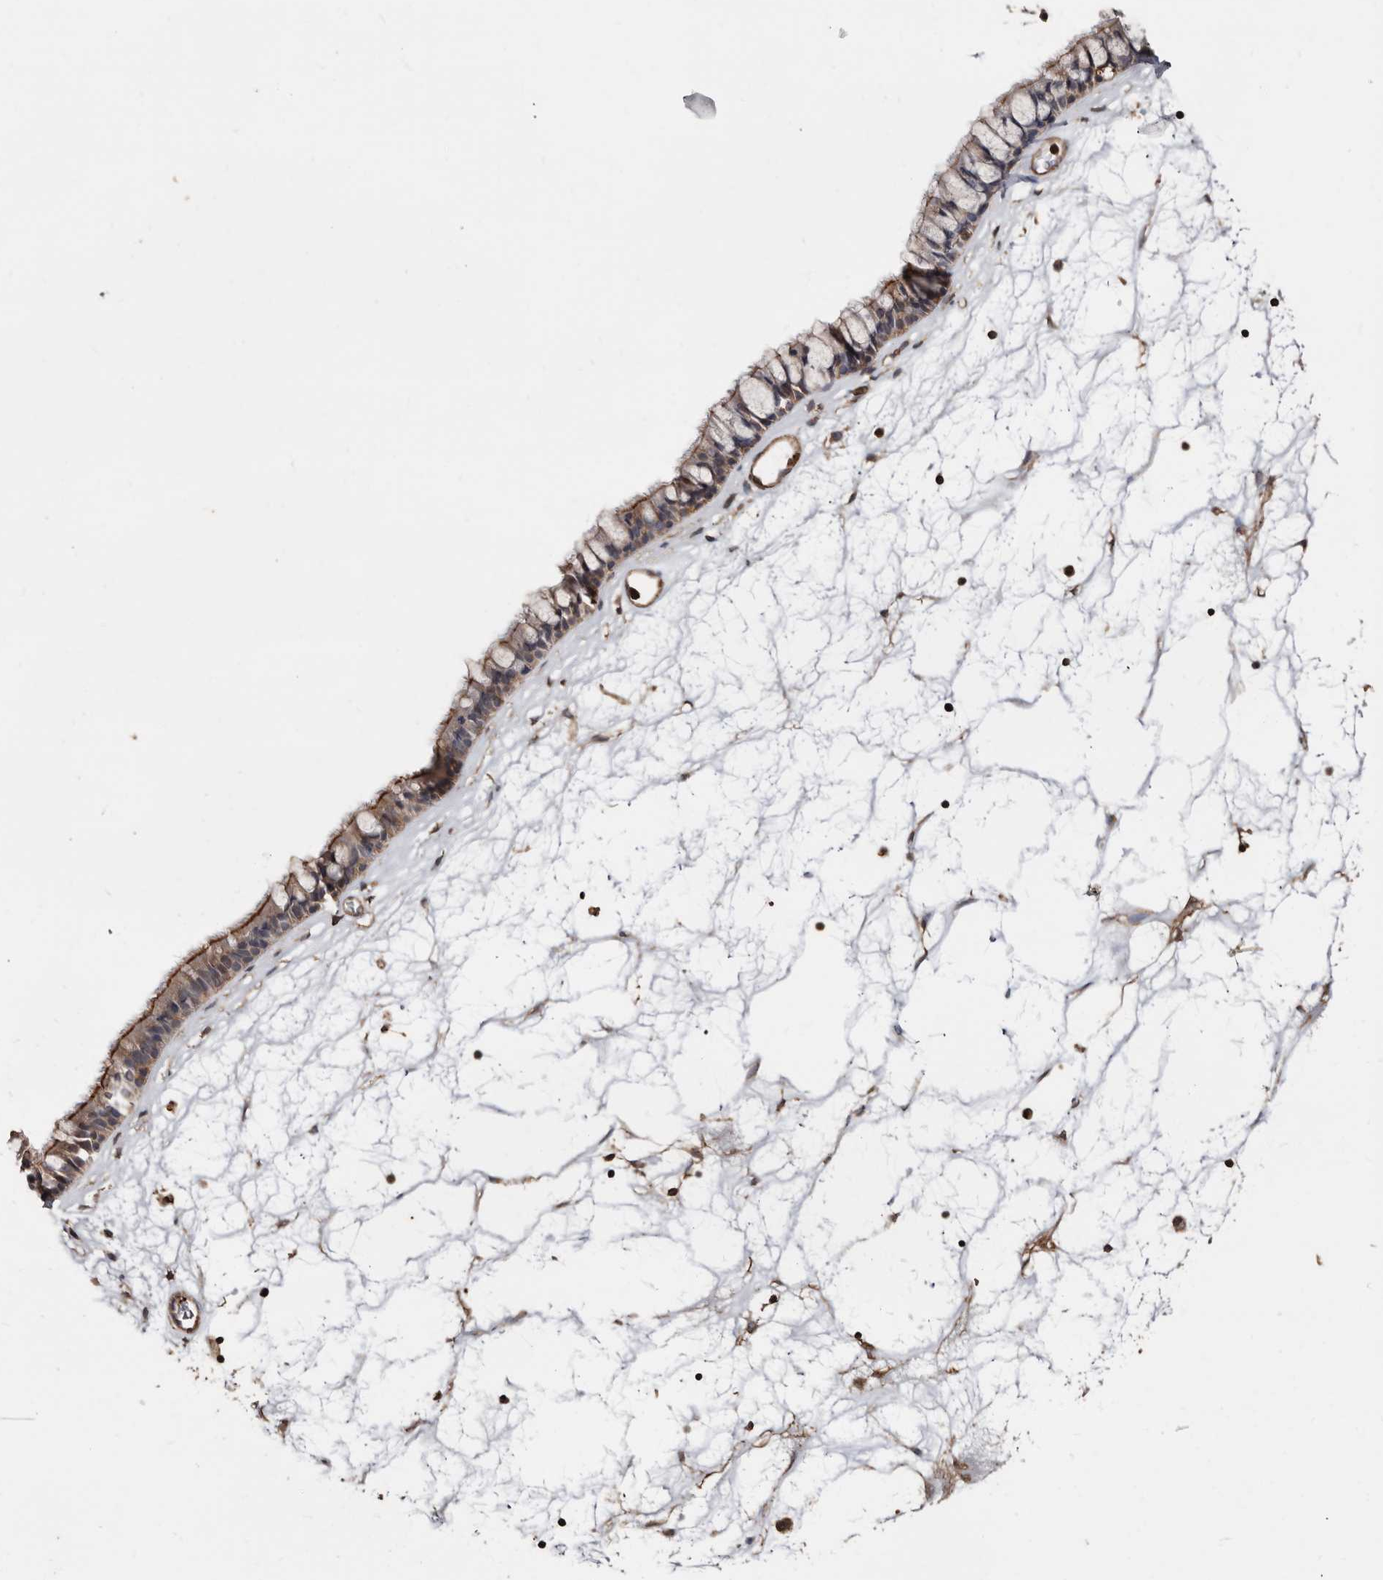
{"staining": {"intensity": "moderate", "quantity": ">75%", "location": "cytoplasmic/membranous"}, "tissue": "nasopharynx", "cell_type": "Respiratory epithelial cells", "image_type": "normal", "snomed": [{"axis": "morphology", "description": "Normal tissue, NOS"}, {"axis": "topography", "description": "Nasopharynx"}], "caption": "Immunohistochemistry photomicrograph of unremarkable human nasopharynx stained for a protein (brown), which demonstrates medium levels of moderate cytoplasmic/membranous expression in about >75% of respiratory epithelial cells.", "gene": "GSK3A", "patient": {"sex": "male", "age": 64}}